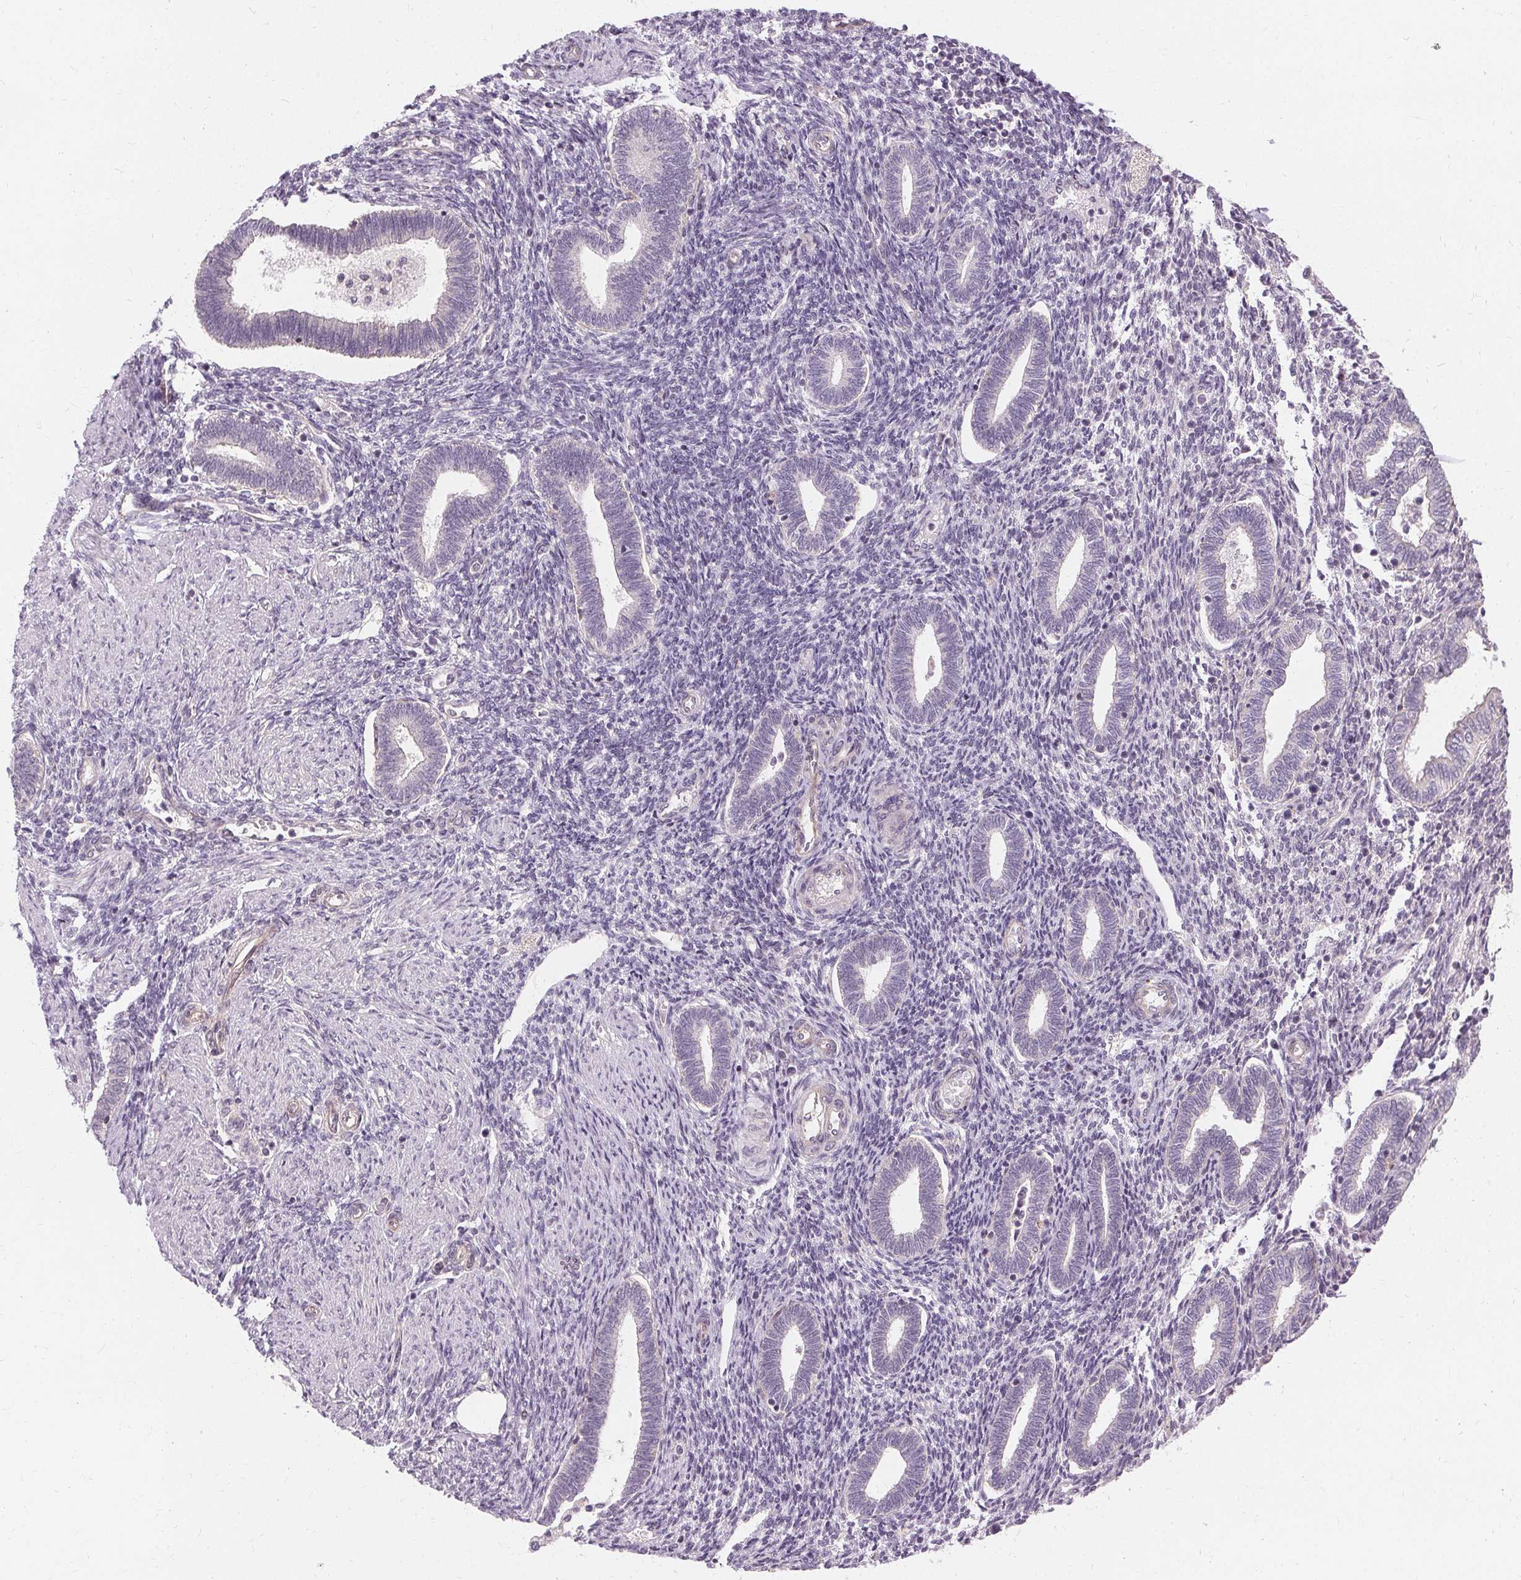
{"staining": {"intensity": "negative", "quantity": "none", "location": "none"}, "tissue": "endometrium", "cell_type": "Cells in endometrial stroma", "image_type": "normal", "snomed": [{"axis": "morphology", "description": "Normal tissue, NOS"}, {"axis": "topography", "description": "Endometrium"}], "caption": "IHC image of normal endometrium: endometrium stained with DAB reveals no significant protein staining in cells in endometrial stroma.", "gene": "USP8", "patient": {"sex": "female", "age": 42}}